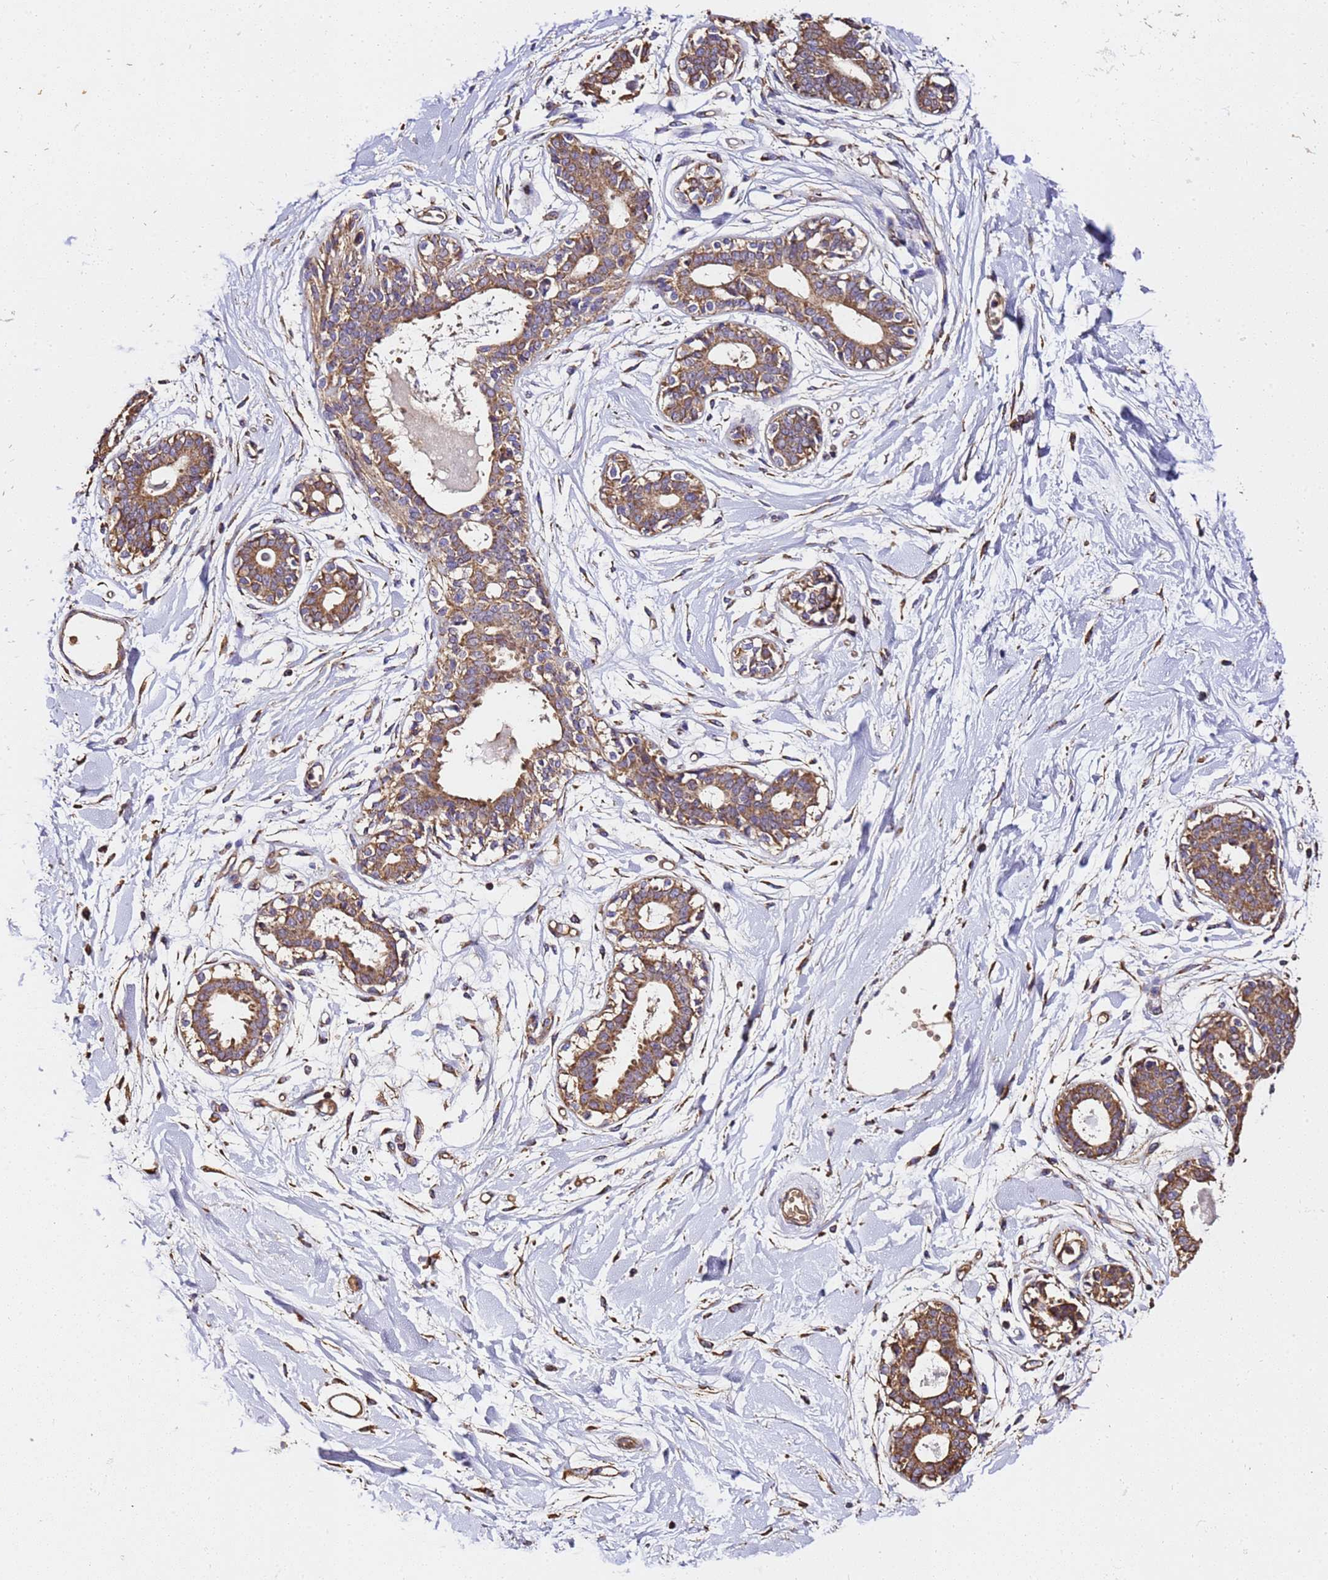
{"staining": {"intensity": "negative", "quantity": "none", "location": "none"}, "tissue": "breast", "cell_type": "Adipocytes", "image_type": "normal", "snomed": [{"axis": "morphology", "description": "Normal tissue, NOS"}, {"axis": "topography", "description": "Breast"}], "caption": "This is an immunohistochemistry (IHC) histopathology image of benign breast. There is no expression in adipocytes.", "gene": "LRRIQ1", "patient": {"sex": "female", "age": 45}}